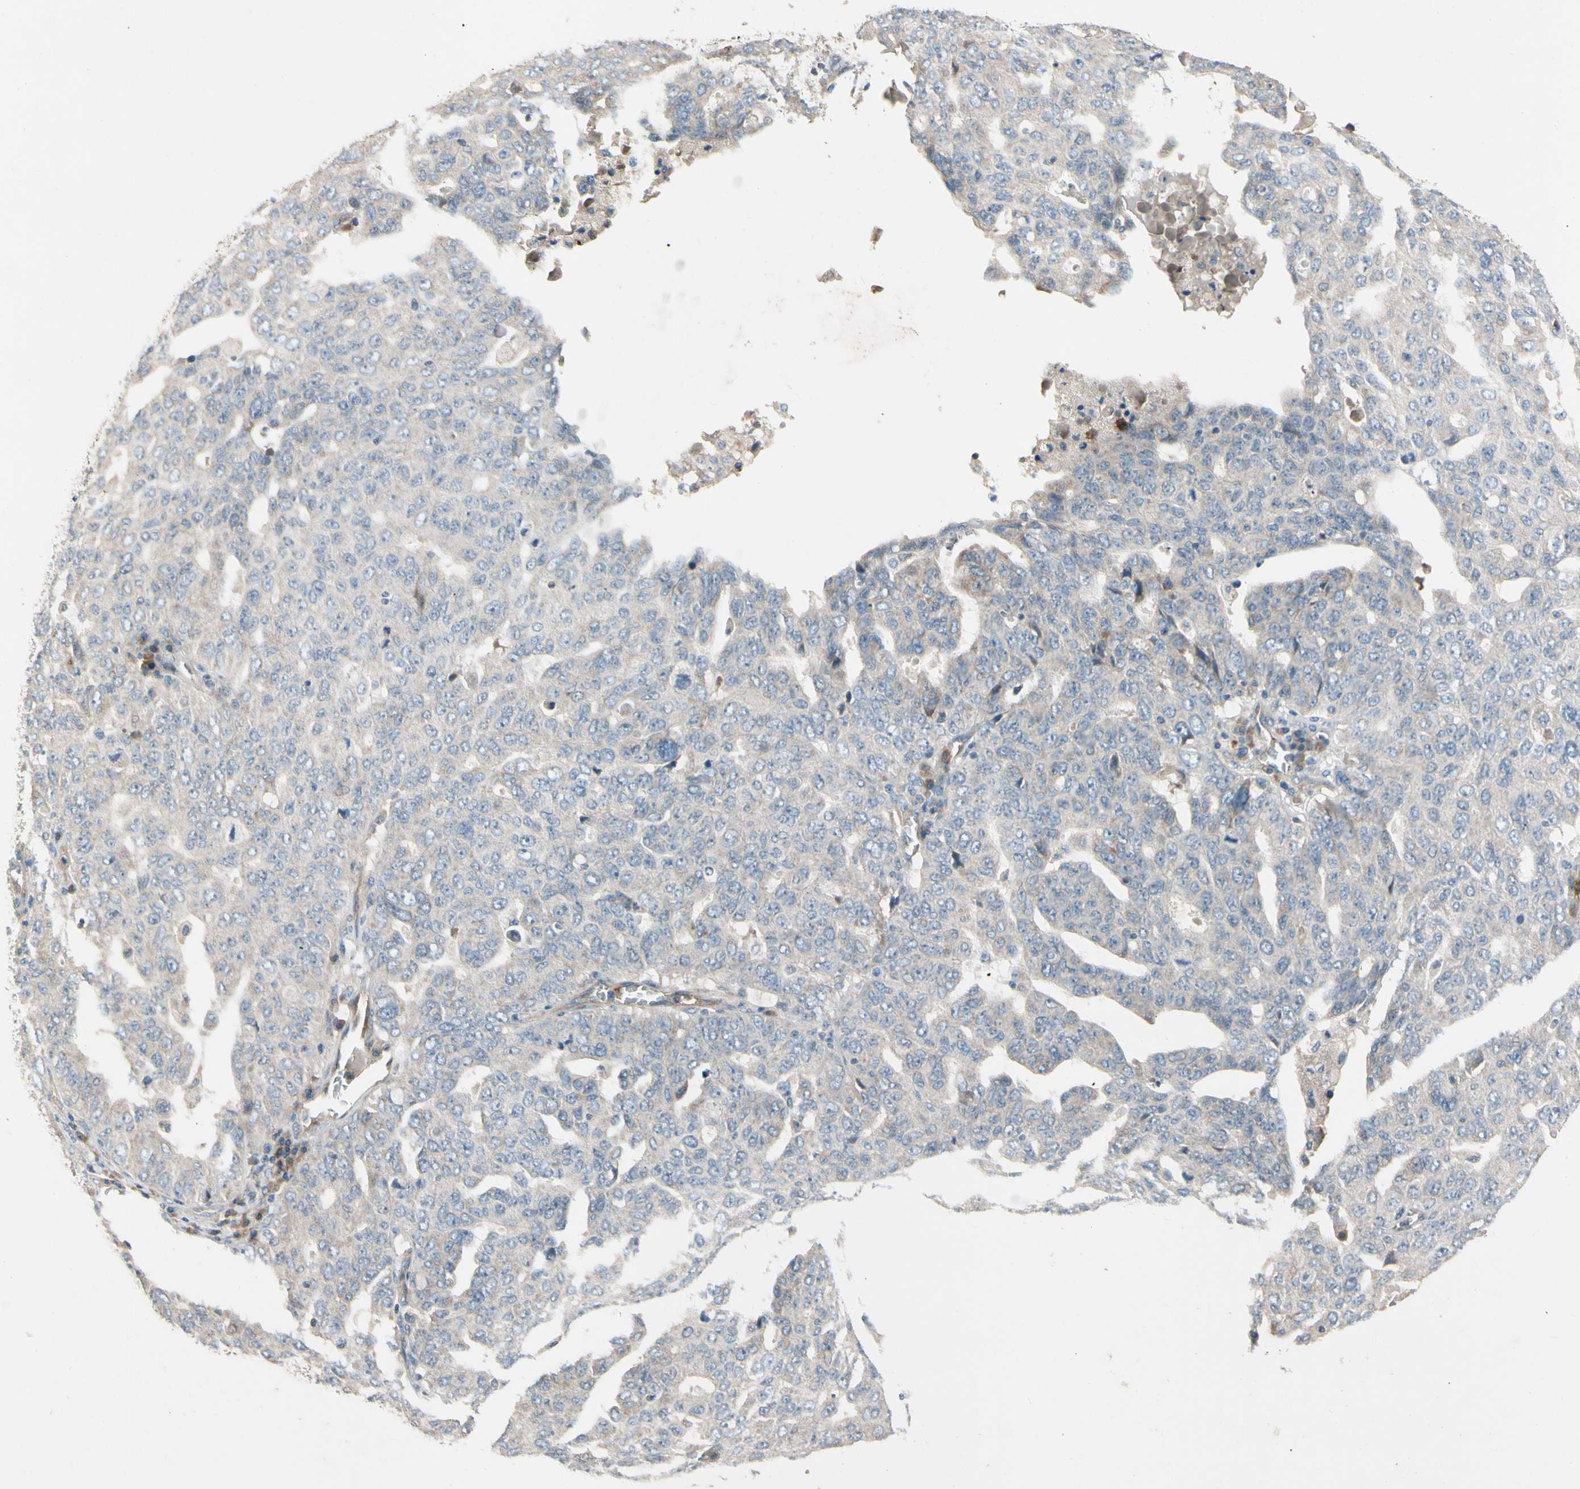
{"staining": {"intensity": "negative", "quantity": "none", "location": "none"}, "tissue": "ovarian cancer", "cell_type": "Tumor cells", "image_type": "cancer", "snomed": [{"axis": "morphology", "description": "Carcinoma, endometroid"}, {"axis": "topography", "description": "Ovary"}], "caption": "The photomicrograph reveals no staining of tumor cells in ovarian cancer (endometroid carcinoma).", "gene": "SIGLEC5", "patient": {"sex": "female", "age": 62}}